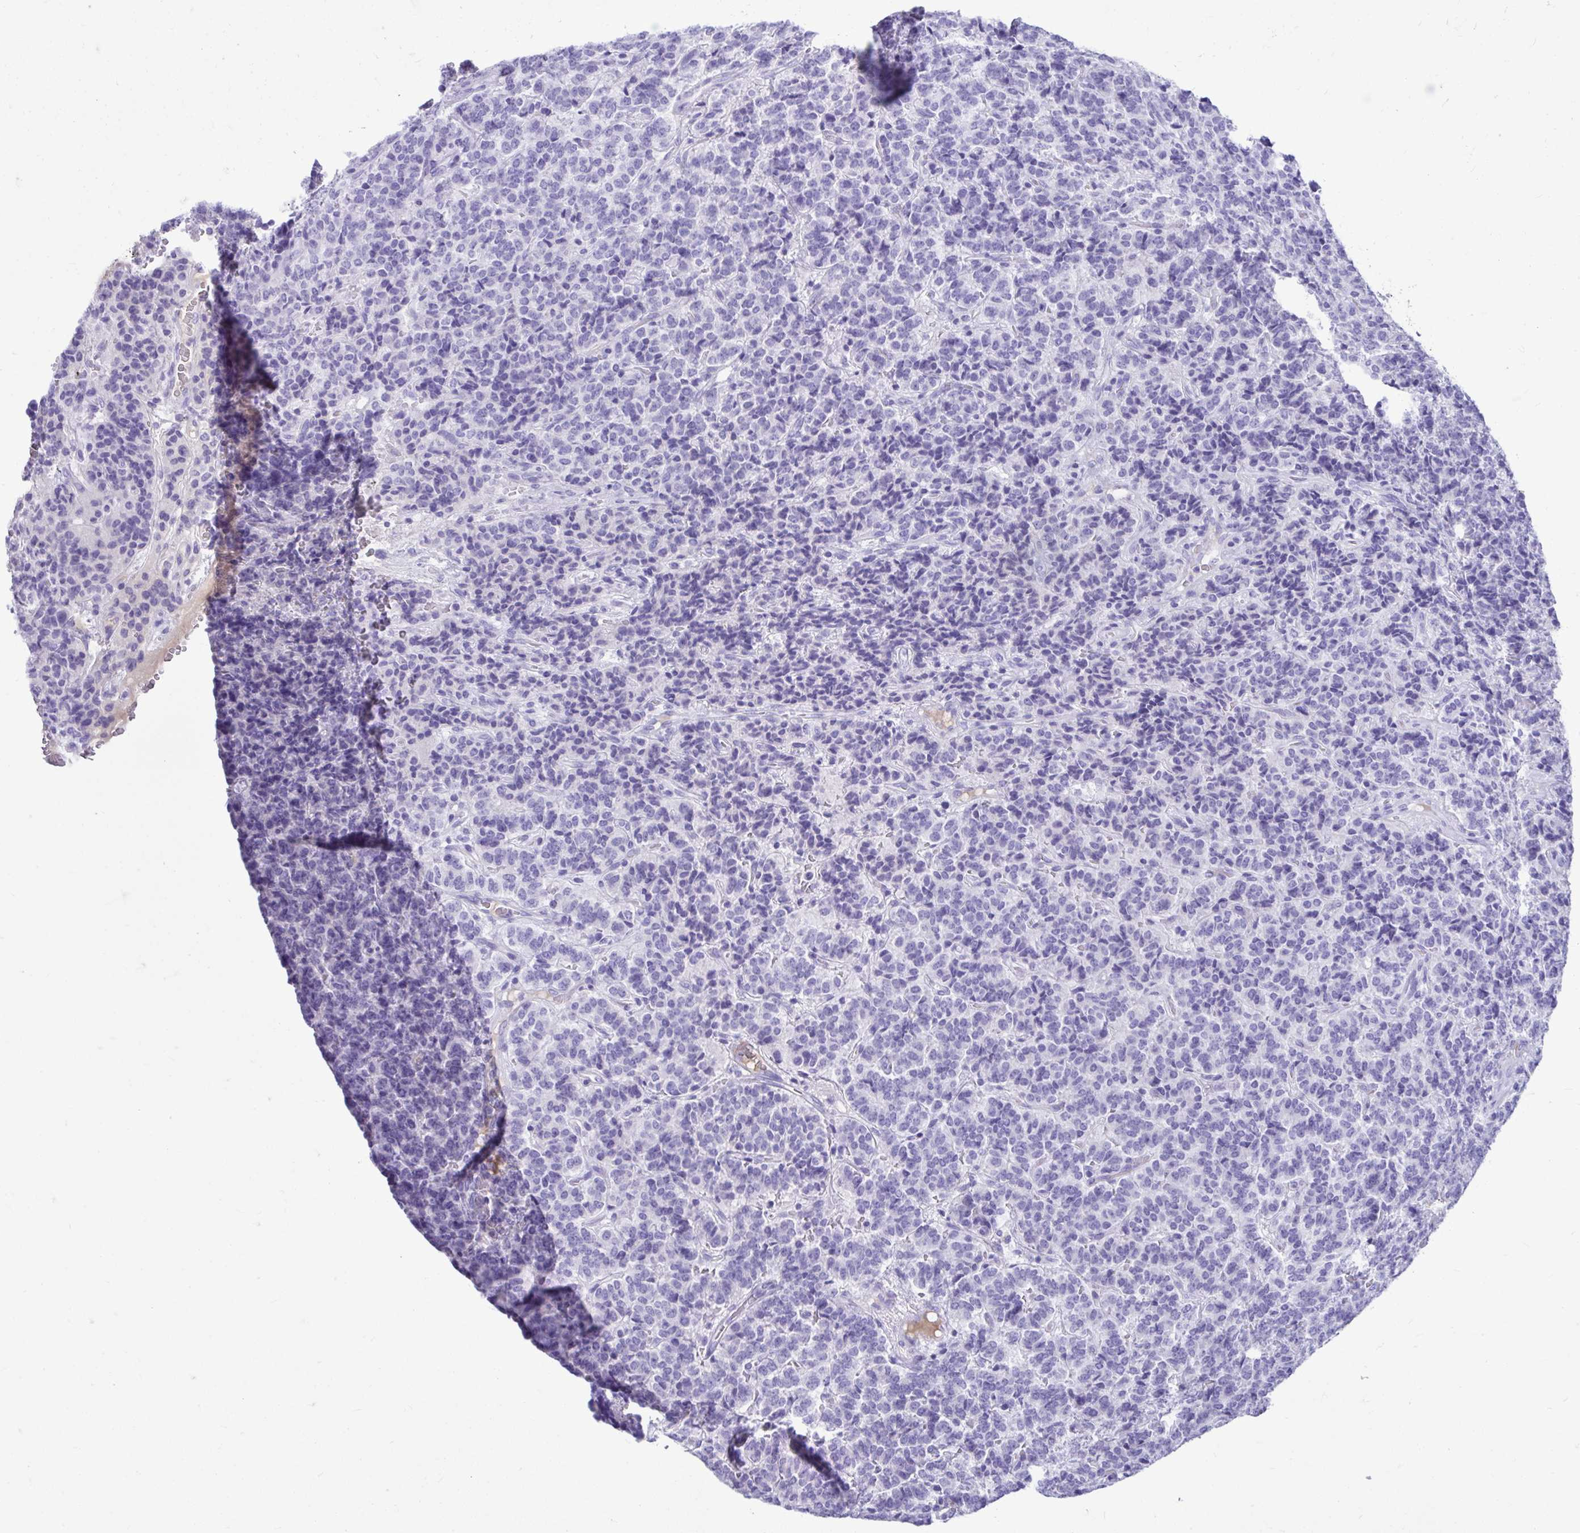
{"staining": {"intensity": "negative", "quantity": "none", "location": "none"}, "tissue": "carcinoid", "cell_type": "Tumor cells", "image_type": "cancer", "snomed": [{"axis": "morphology", "description": "Carcinoid, malignant, NOS"}, {"axis": "topography", "description": "Pancreas"}], "caption": "Photomicrograph shows no protein staining in tumor cells of carcinoid tissue. Brightfield microscopy of immunohistochemistry stained with DAB (3,3'-diaminobenzidine) (brown) and hematoxylin (blue), captured at high magnification.", "gene": "SMIM9", "patient": {"sex": "male", "age": 36}}